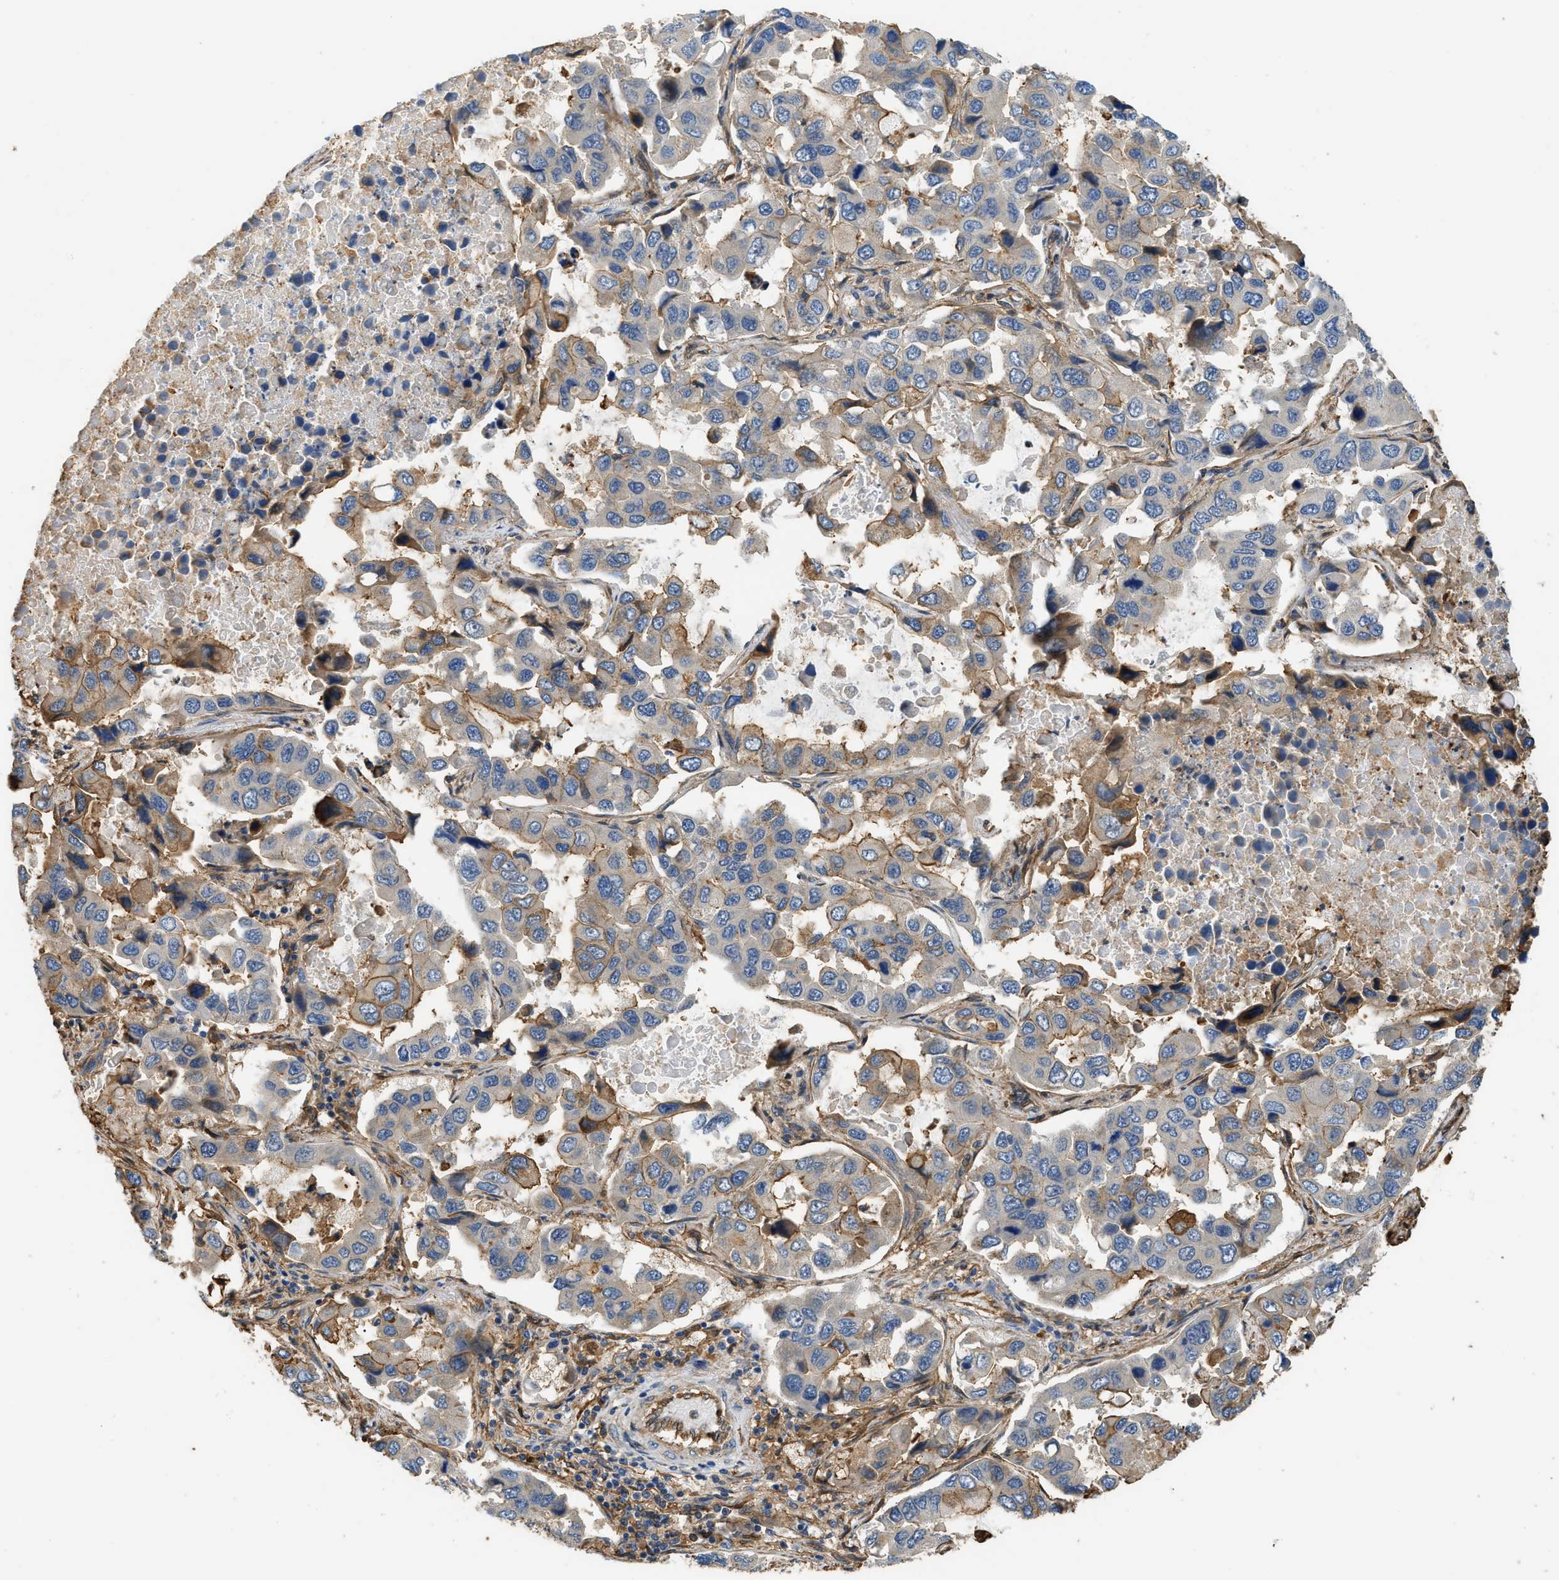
{"staining": {"intensity": "weak", "quantity": "25%-75%", "location": "cytoplasmic/membranous"}, "tissue": "lung cancer", "cell_type": "Tumor cells", "image_type": "cancer", "snomed": [{"axis": "morphology", "description": "Adenocarcinoma, NOS"}, {"axis": "topography", "description": "Lung"}], "caption": "An IHC micrograph of tumor tissue is shown. Protein staining in brown highlights weak cytoplasmic/membranous positivity in lung cancer (adenocarcinoma) within tumor cells.", "gene": "DDHD2", "patient": {"sex": "male", "age": 64}}